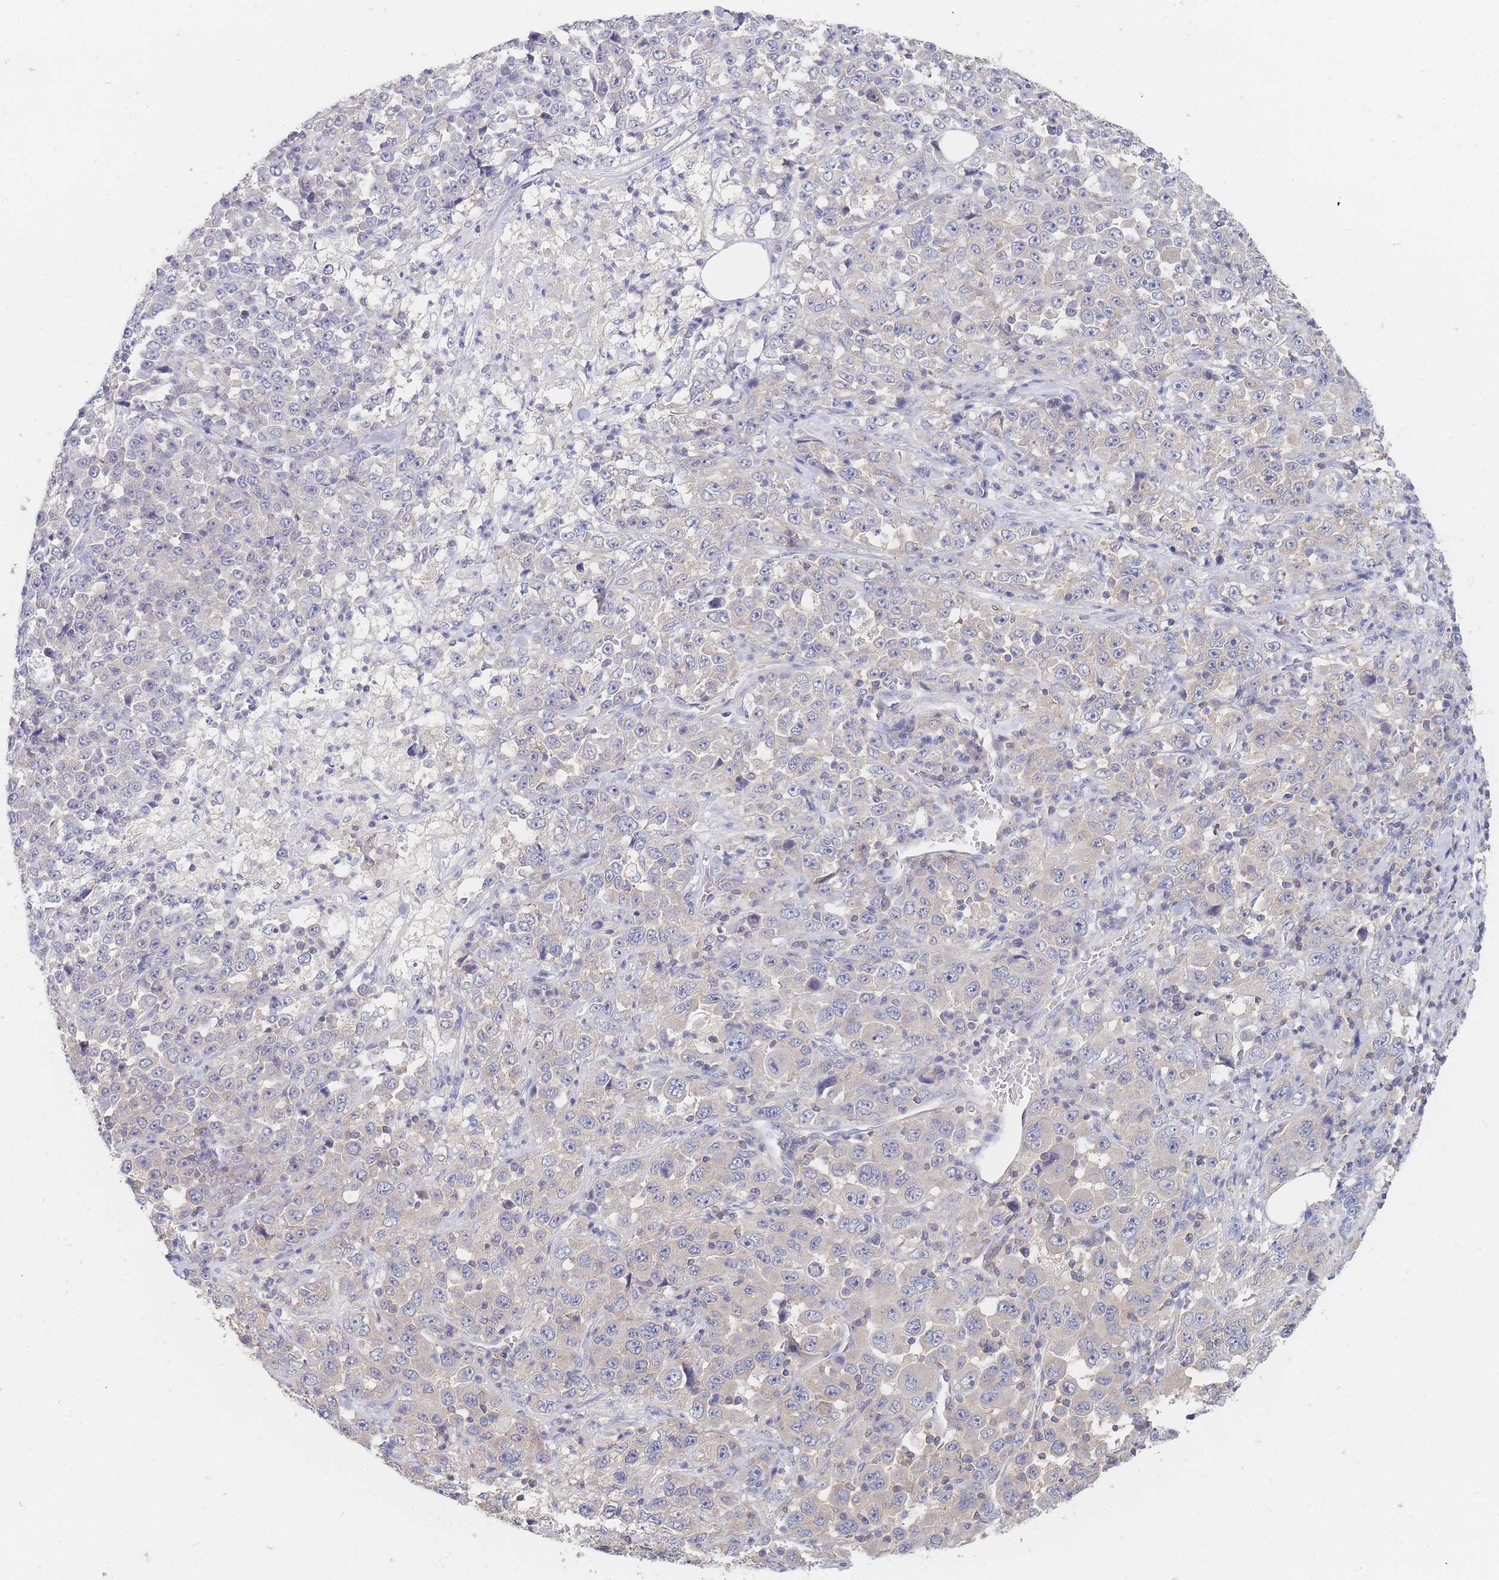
{"staining": {"intensity": "negative", "quantity": "none", "location": "none"}, "tissue": "stomach cancer", "cell_type": "Tumor cells", "image_type": "cancer", "snomed": [{"axis": "morphology", "description": "Normal tissue, NOS"}, {"axis": "morphology", "description": "Adenocarcinoma, NOS"}, {"axis": "topography", "description": "Stomach, upper"}, {"axis": "topography", "description": "Stomach"}], "caption": "Tumor cells are negative for brown protein staining in stomach cancer.", "gene": "PPP6C", "patient": {"sex": "male", "age": 59}}